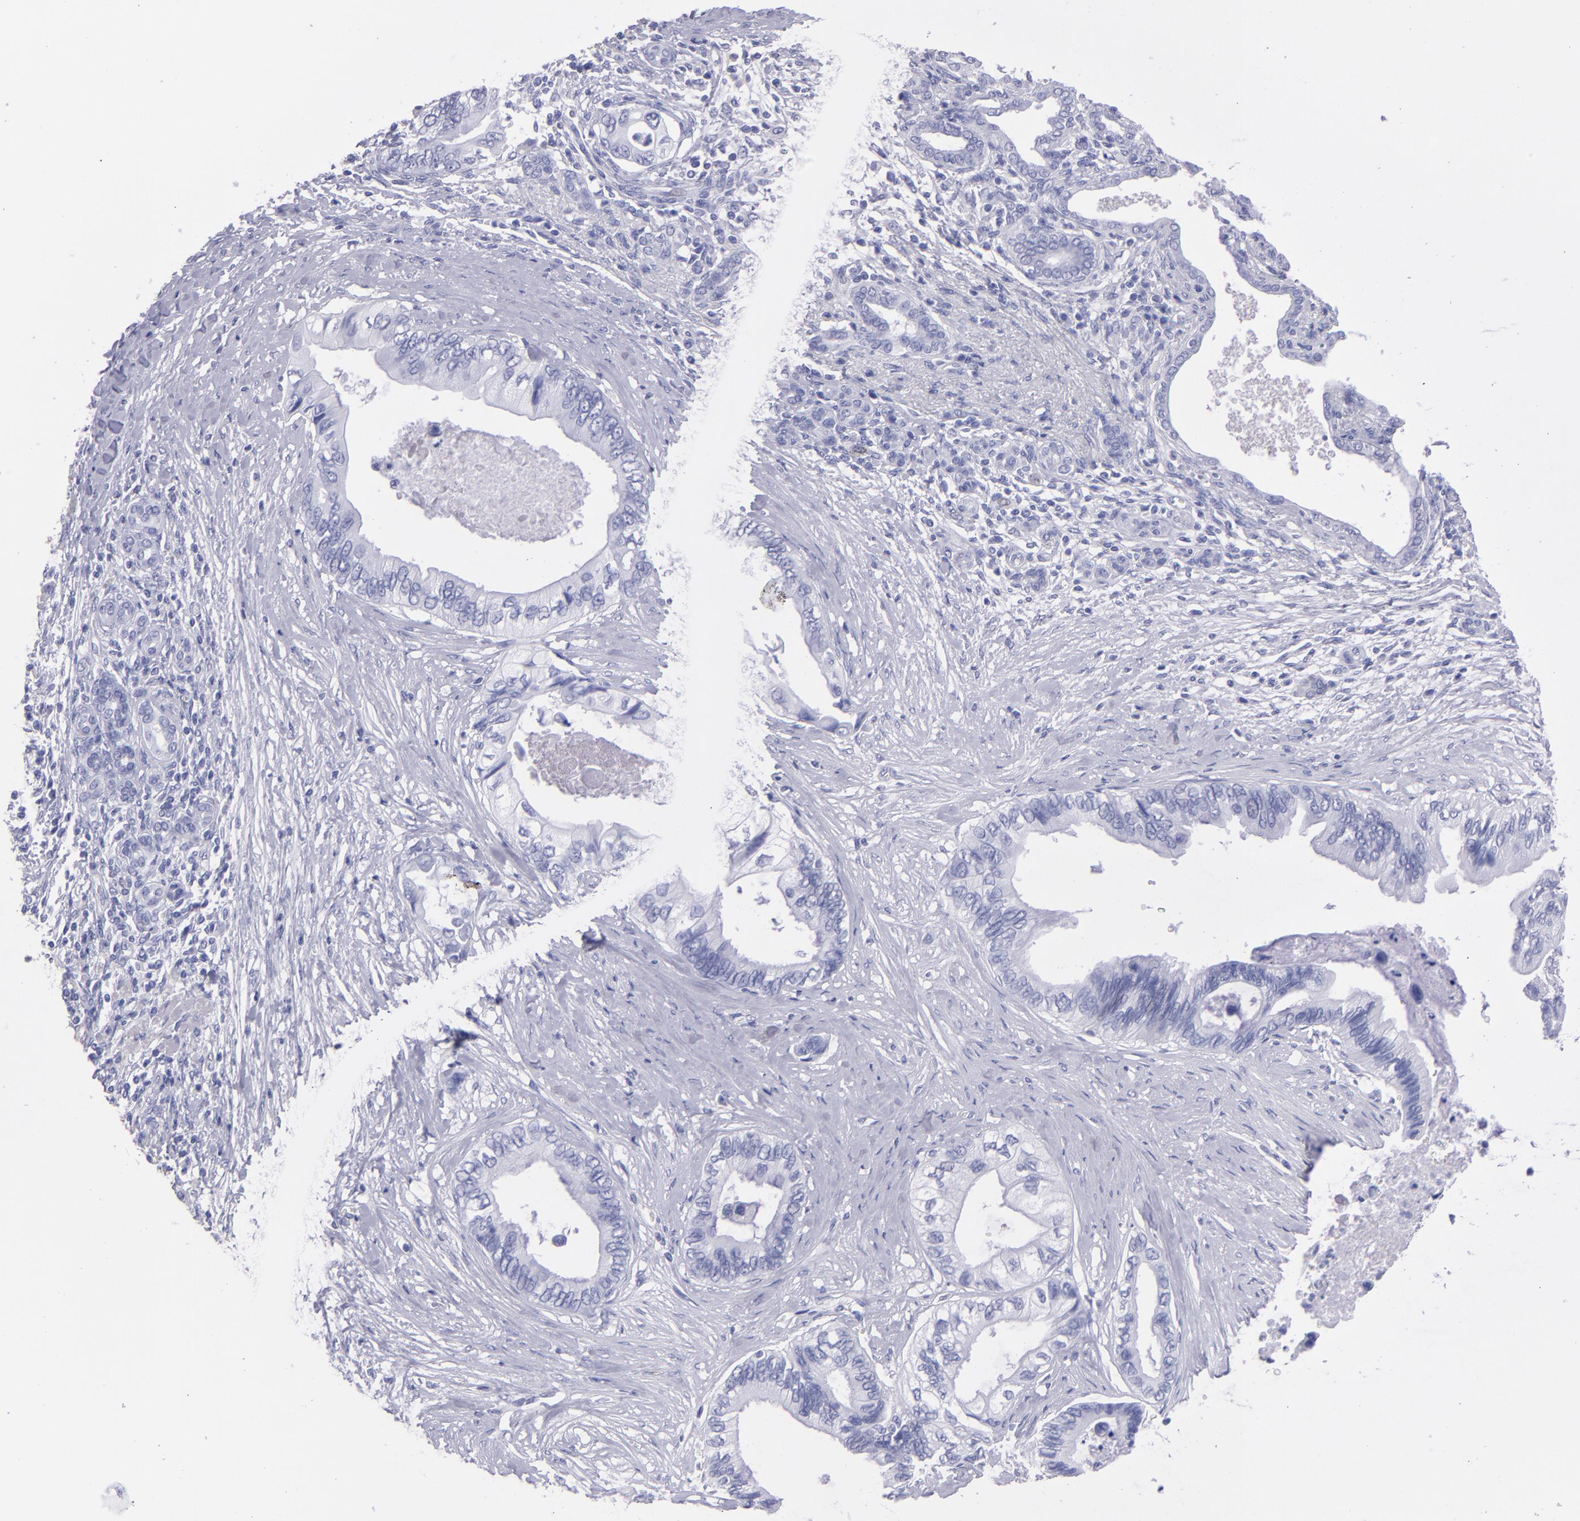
{"staining": {"intensity": "negative", "quantity": "none", "location": "none"}, "tissue": "pancreatic cancer", "cell_type": "Tumor cells", "image_type": "cancer", "snomed": [{"axis": "morphology", "description": "Adenocarcinoma, NOS"}, {"axis": "topography", "description": "Pancreas"}], "caption": "Pancreatic cancer (adenocarcinoma) was stained to show a protein in brown. There is no significant expression in tumor cells.", "gene": "TG", "patient": {"sex": "female", "age": 66}}